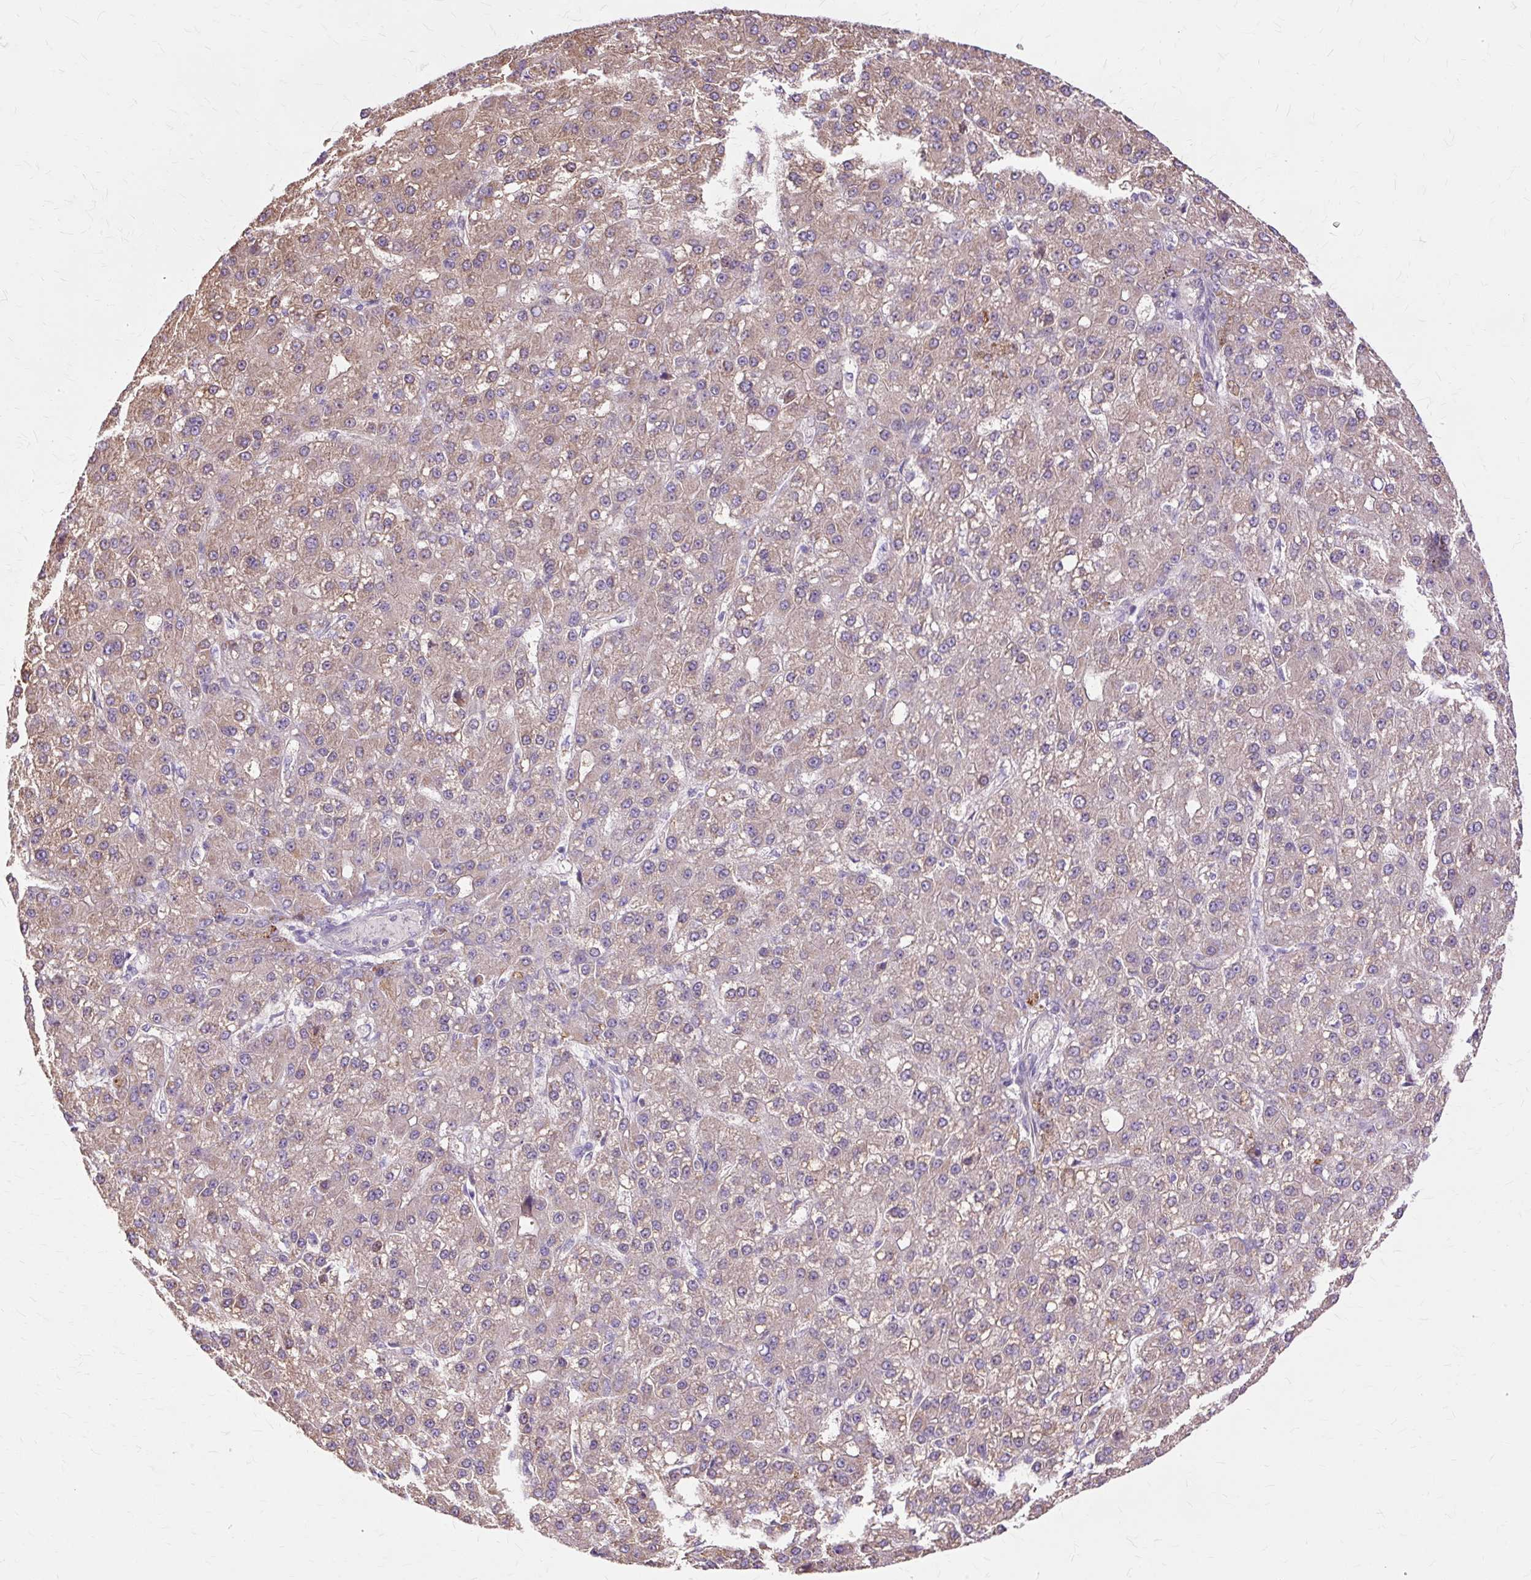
{"staining": {"intensity": "weak", "quantity": ">75%", "location": "cytoplasmic/membranous"}, "tissue": "liver cancer", "cell_type": "Tumor cells", "image_type": "cancer", "snomed": [{"axis": "morphology", "description": "Carcinoma, Hepatocellular, NOS"}, {"axis": "topography", "description": "Liver"}], "caption": "DAB immunohistochemical staining of human liver hepatocellular carcinoma exhibits weak cytoplasmic/membranous protein staining in approximately >75% of tumor cells. The staining was performed using DAB to visualize the protein expression in brown, while the nuclei were stained in blue with hematoxylin (Magnification: 20x).", "gene": "PDZD2", "patient": {"sex": "male", "age": 67}}